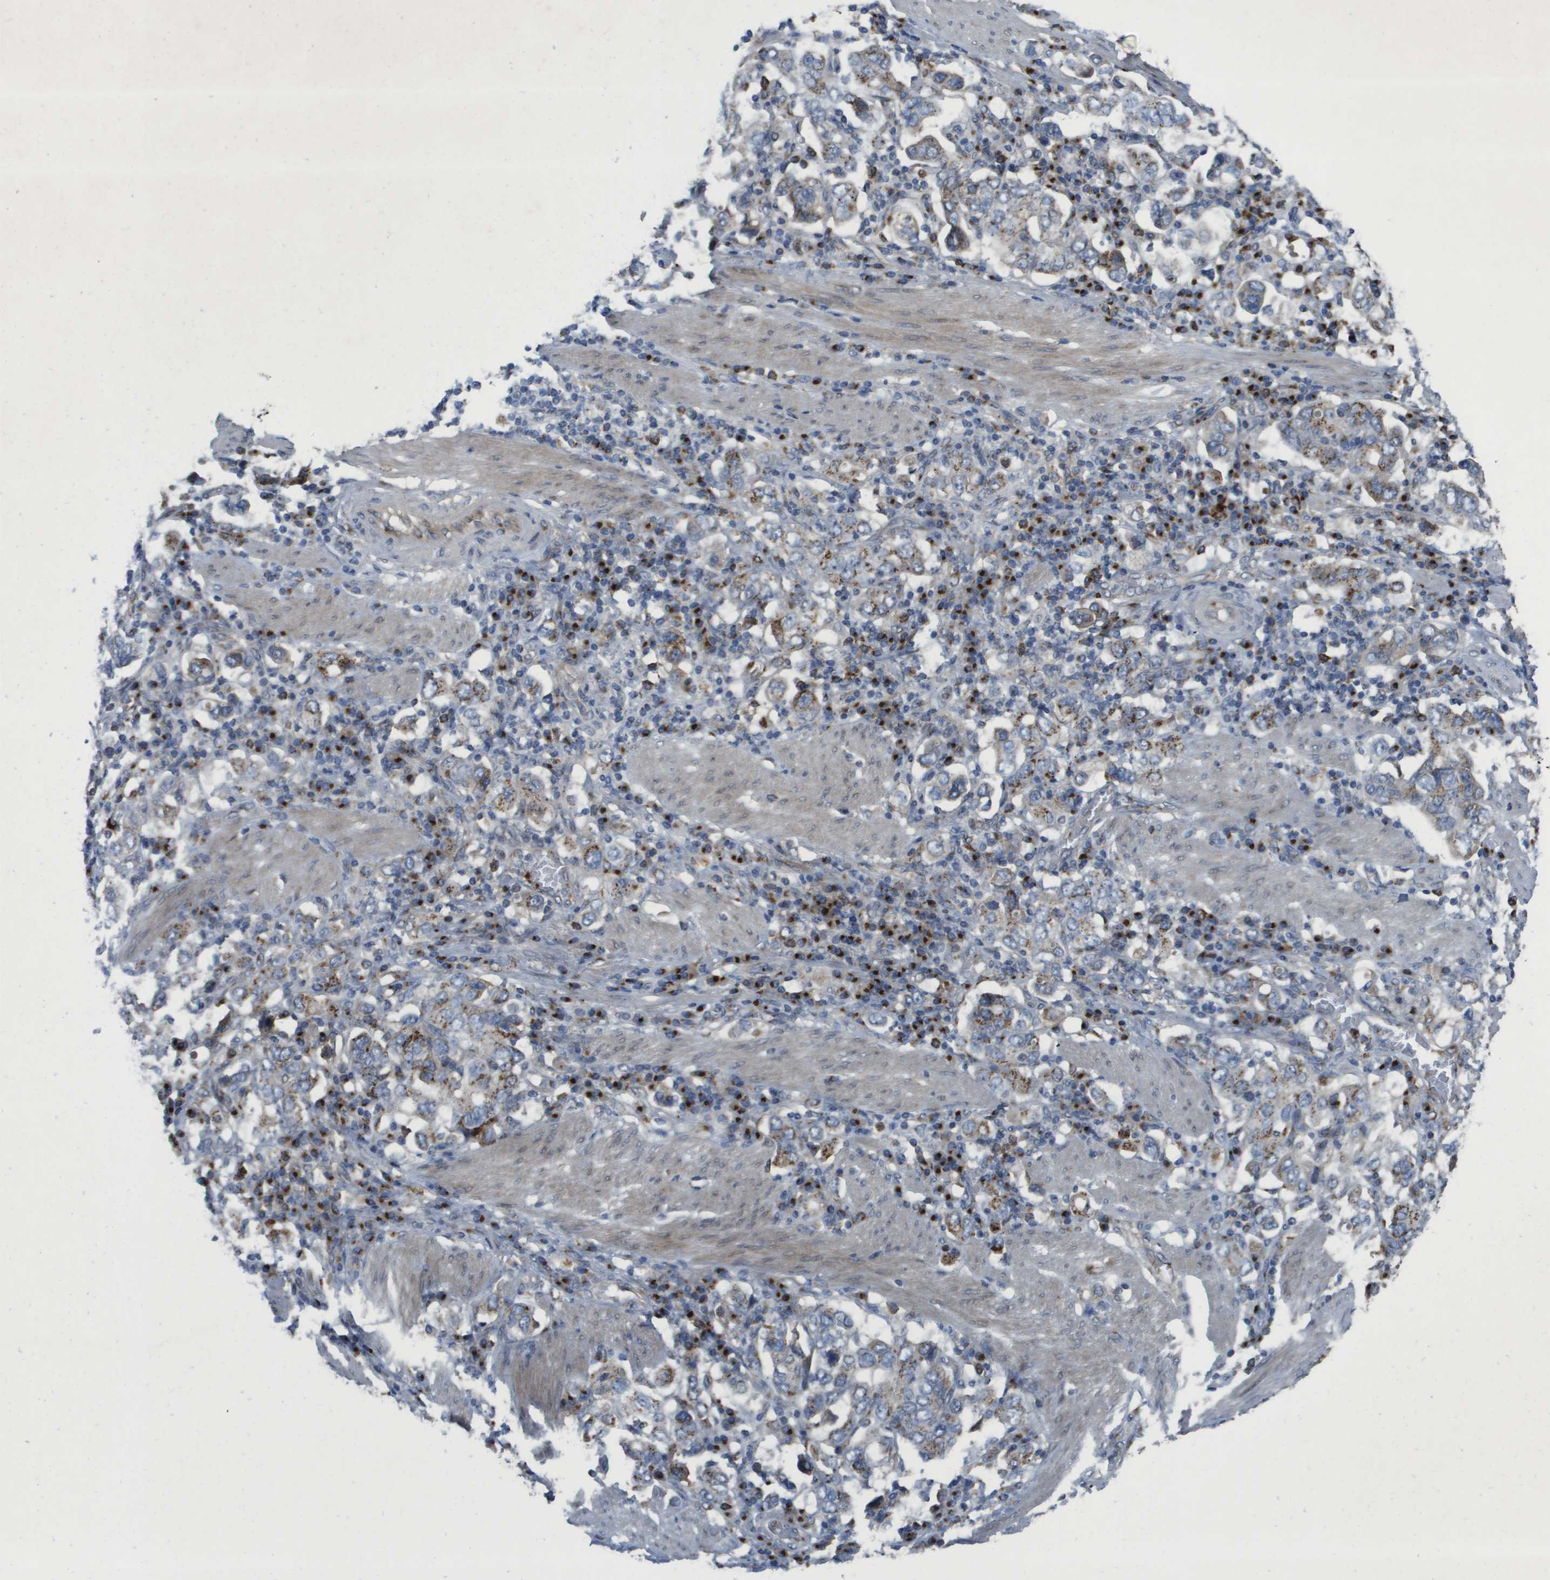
{"staining": {"intensity": "moderate", "quantity": "<25%", "location": "cytoplasmic/membranous"}, "tissue": "stomach cancer", "cell_type": "Tumor cells", "image_type": "cancer", "snomed": [{"axis": "morphology", "description": "Adenocarcinoma, NOS"}, {"axis": "topography", "description": "Stomach, upper"}], "caption": "There is low levels of moderate cytoplasmic/membranous positivity in tumor cells of adenocarcinoma (stomach), as demonstrated by immunohistochemical staining (brown color).", "gene": "QSOX2", "patient": {"sex": "male", "age": 62}}